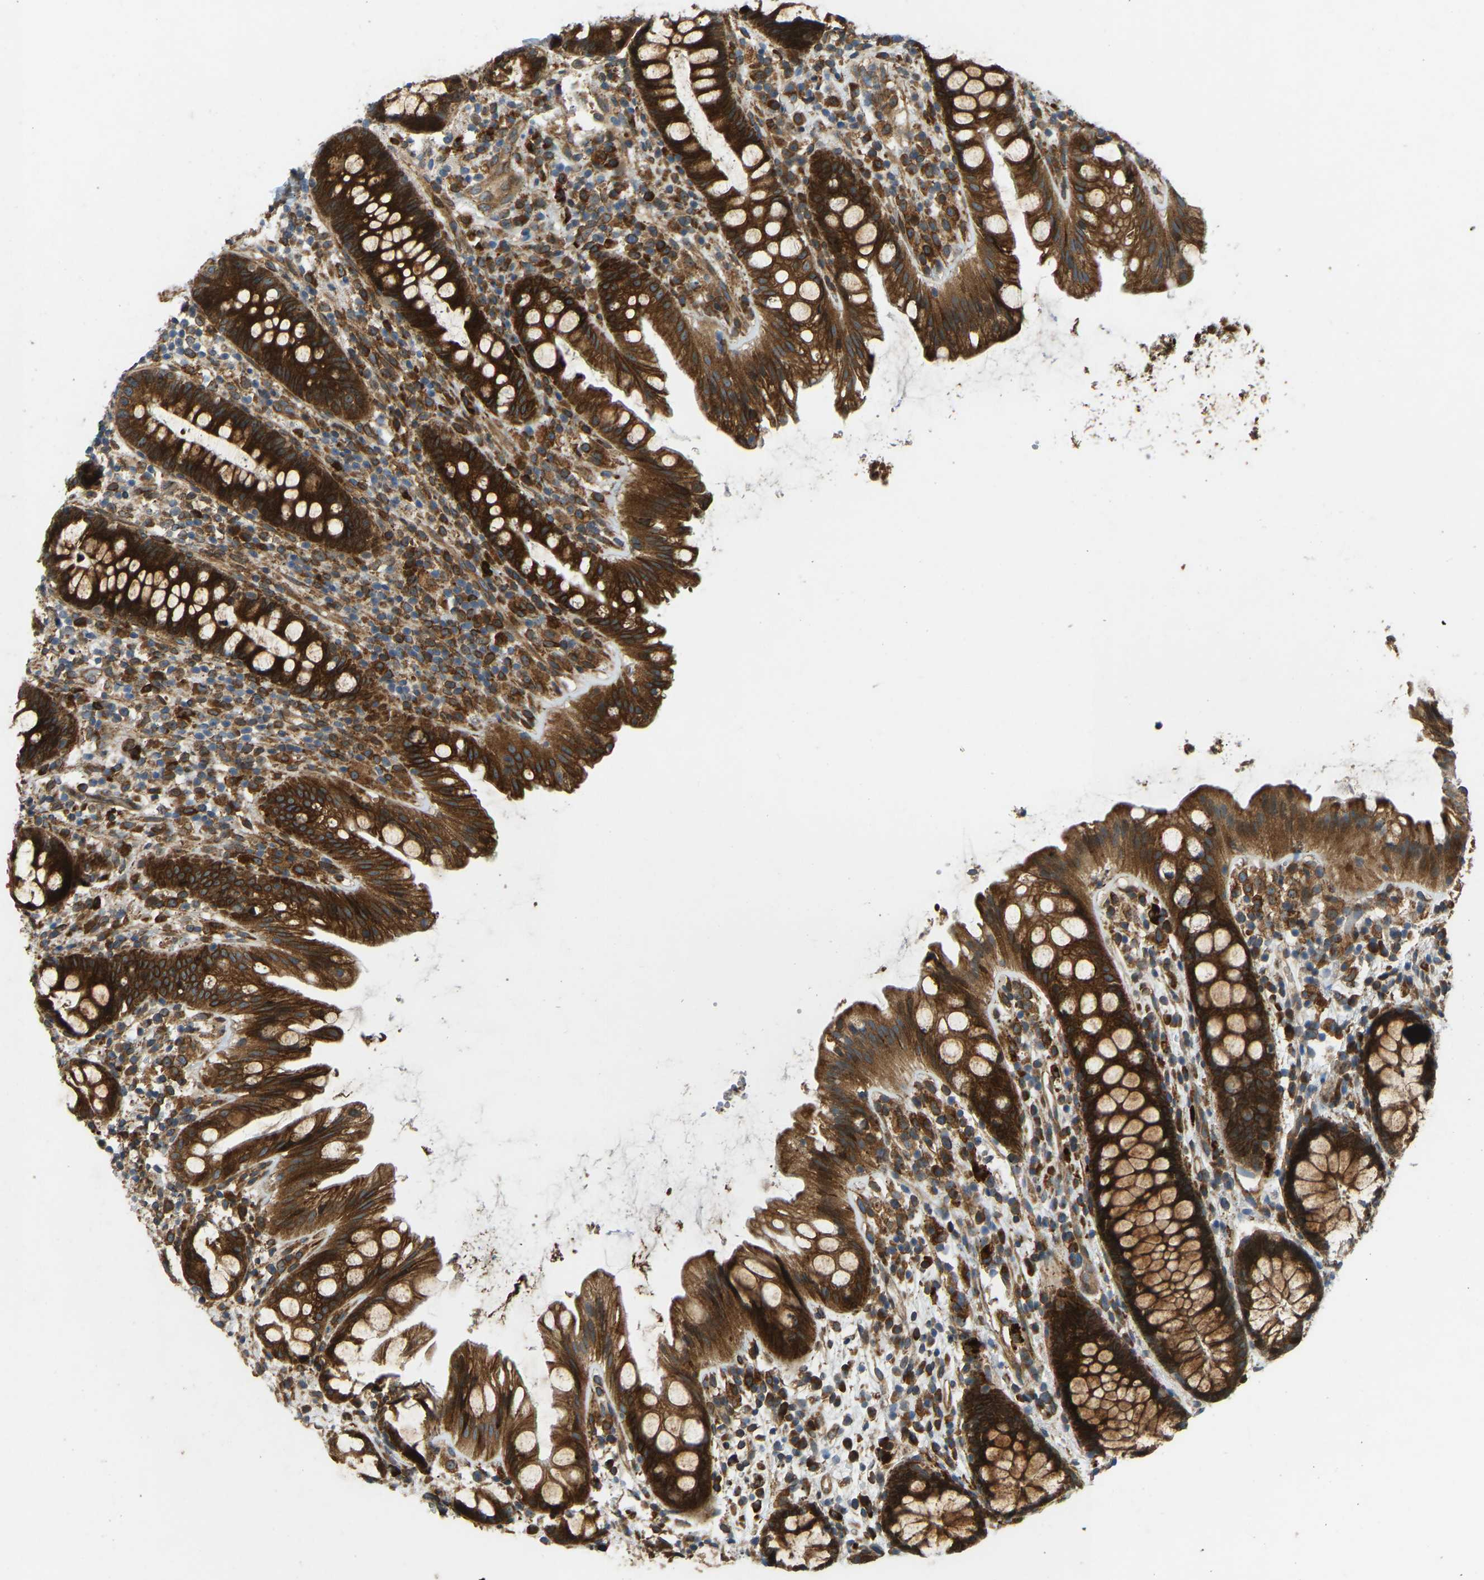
{"staining": {"intensity": "strong", "quantity": ">75%", "location": "cytoplasmic/membranous"}, "tissue": "rectum", "cell_type": "Glandular cells", "image_type": "normal", "snomed": [{"axis": "morphology", "description": "Normal tissue, NOS"}, {"axis": "topography", "description": "Rectum"}], "caption": "Unremarkable rectum displays strong cytoplasmic/membranous expression in approximately >75% of glandular cells.", "gene": "OS9", "patient": {"sex": "female", "age": 65}}